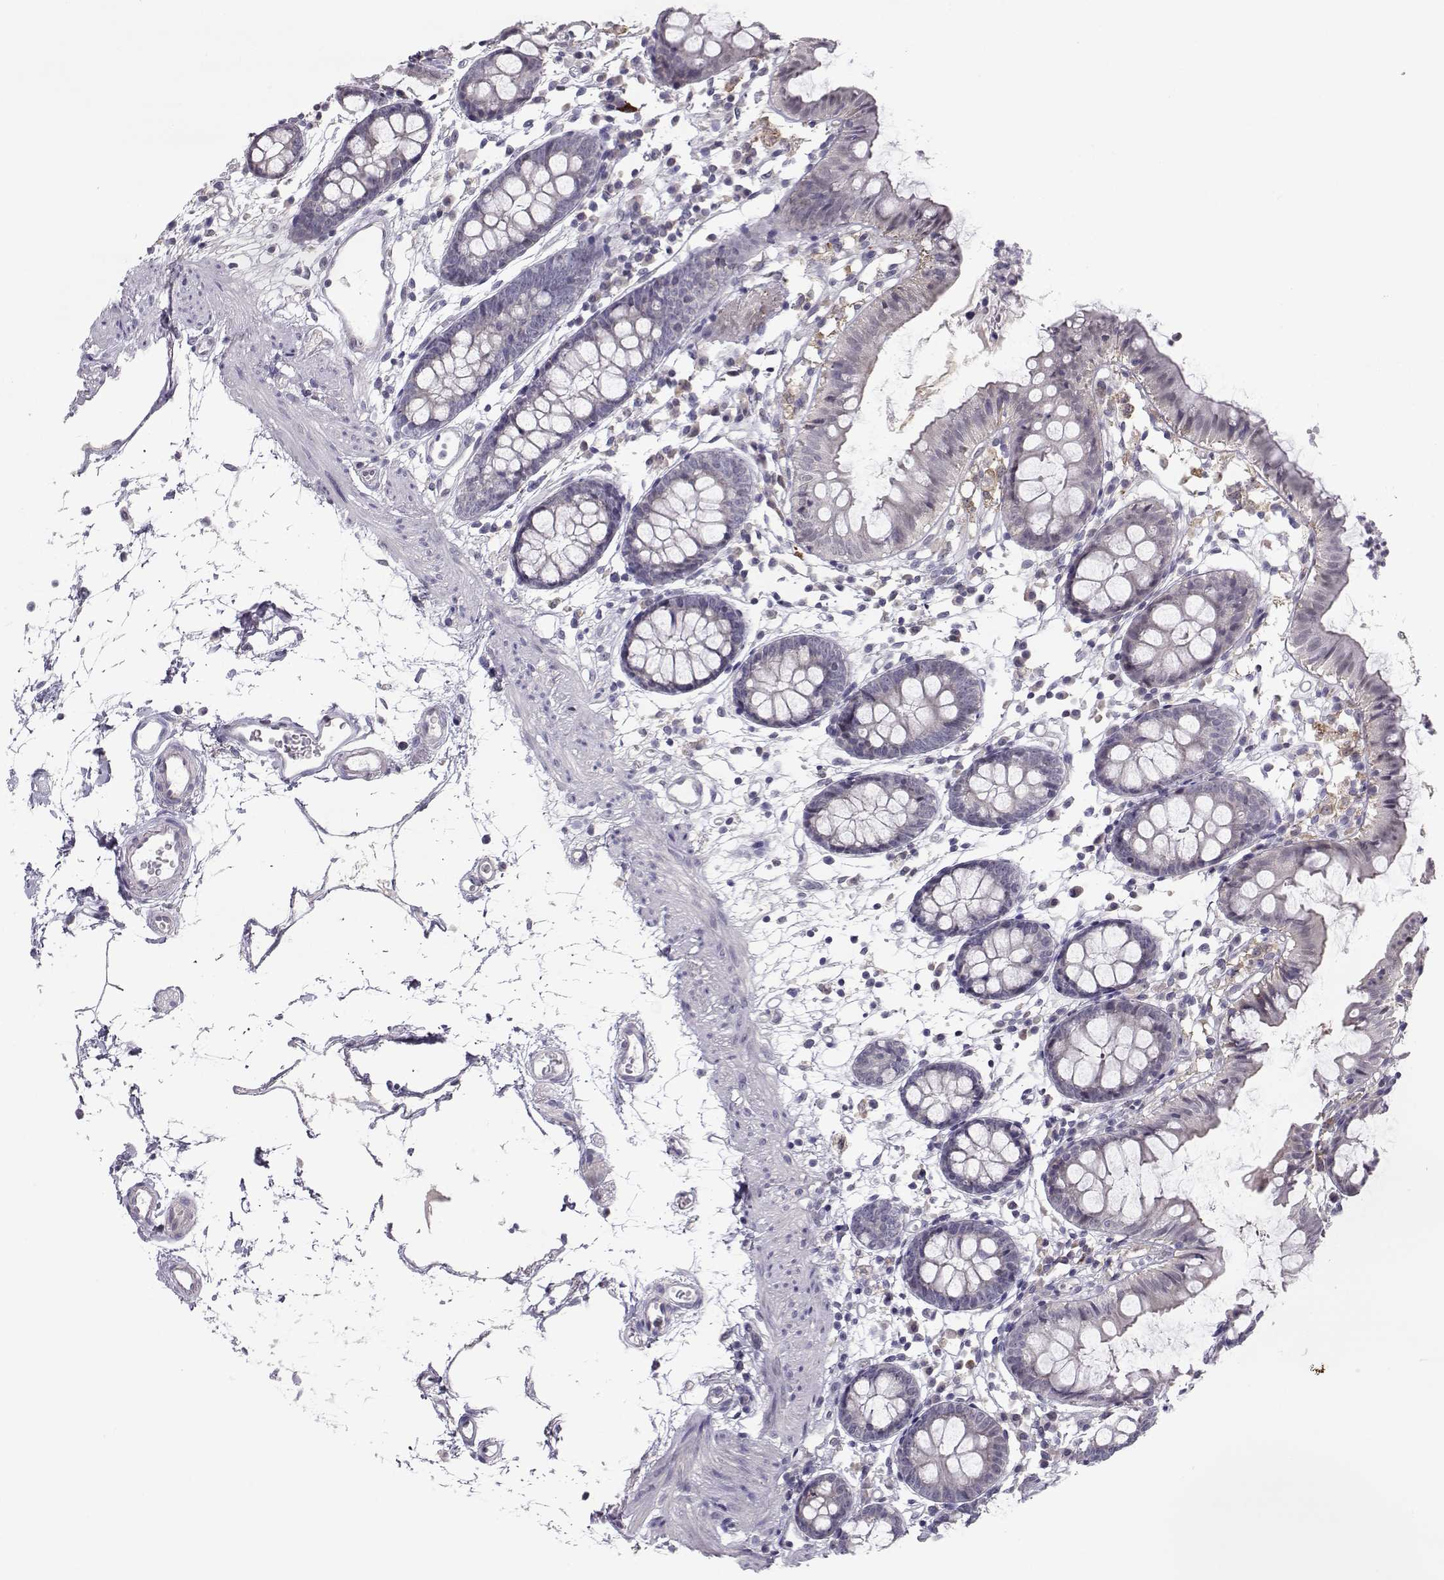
{"staining": {"intensity": "negative", "quantity": "none", "location": "none"}, "tissue": "colon", "cell_type": "Endothelial cells", "image_type": "normal", "snomed": [{"axis": "morphology", "description": "Normal tissue, NOS"}, {"axis": "topography", "description": "Colon"}], "caption": "An immunohistochemistry (IHC) image of benign colon is shown. There is no staining in endothelial cells of colon.", "gene": "NPVF", "patient": {"sex": "female", "age": 84}}